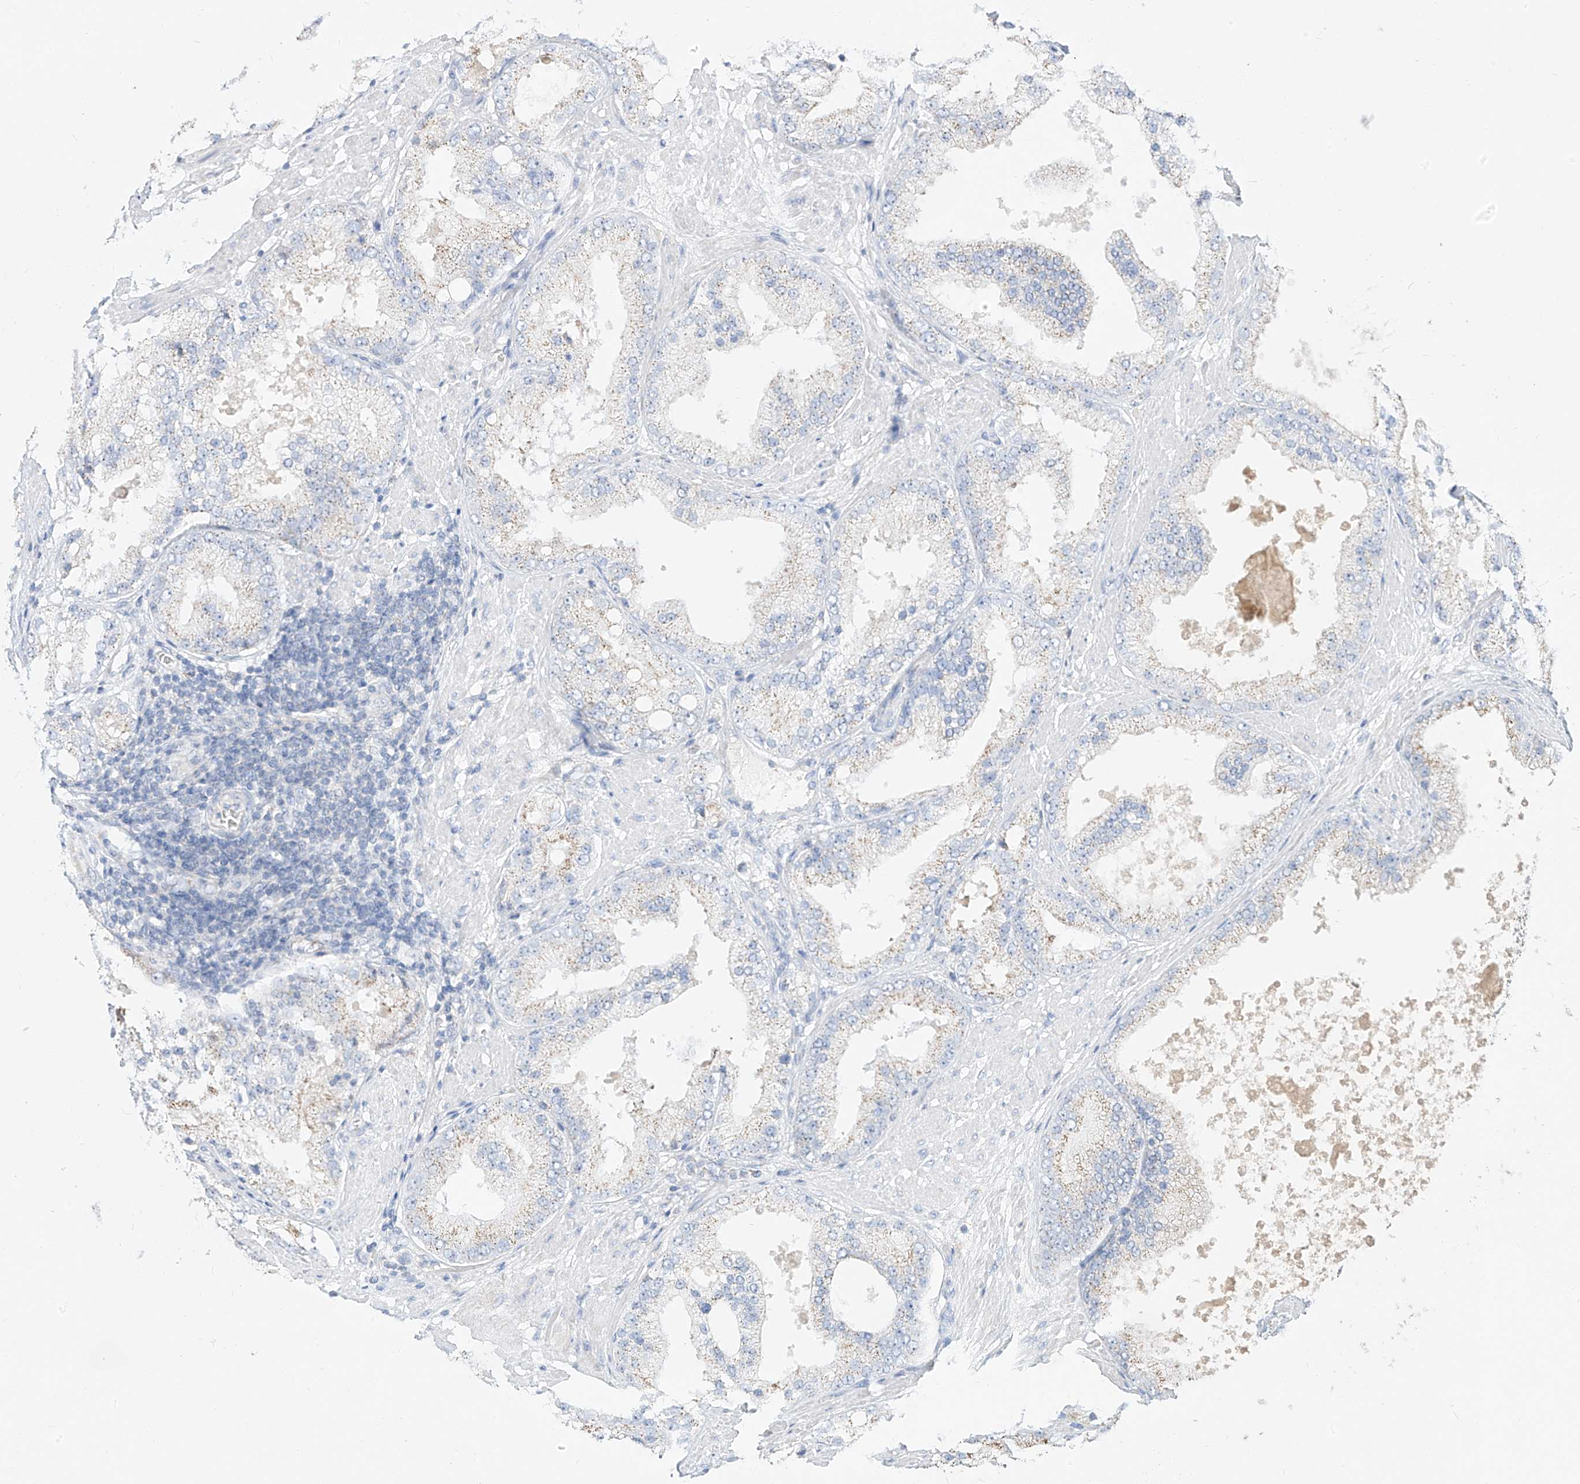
{"staining": {"intensity": "weak", "quantity": "25%-75%", "location": "cytoplasmic/membranous"}, "tissue": "prostate cancer", "cell_type": "Tumor cells", "image_type": "cancer", "snomed": [{"axis": "morphology", "description": "Adenocarcinoma, Low grade"}, {"axis": "topography", "description": "Prostate"}], "caption": "This is an image of IHC staining of prostate adenocarcinoma (low-grade), which shows weak expression in the cytoplasmic/membranous of tumor cells.", "gene": "RASA2", "patient": {"sex": "male", "age": 67}}